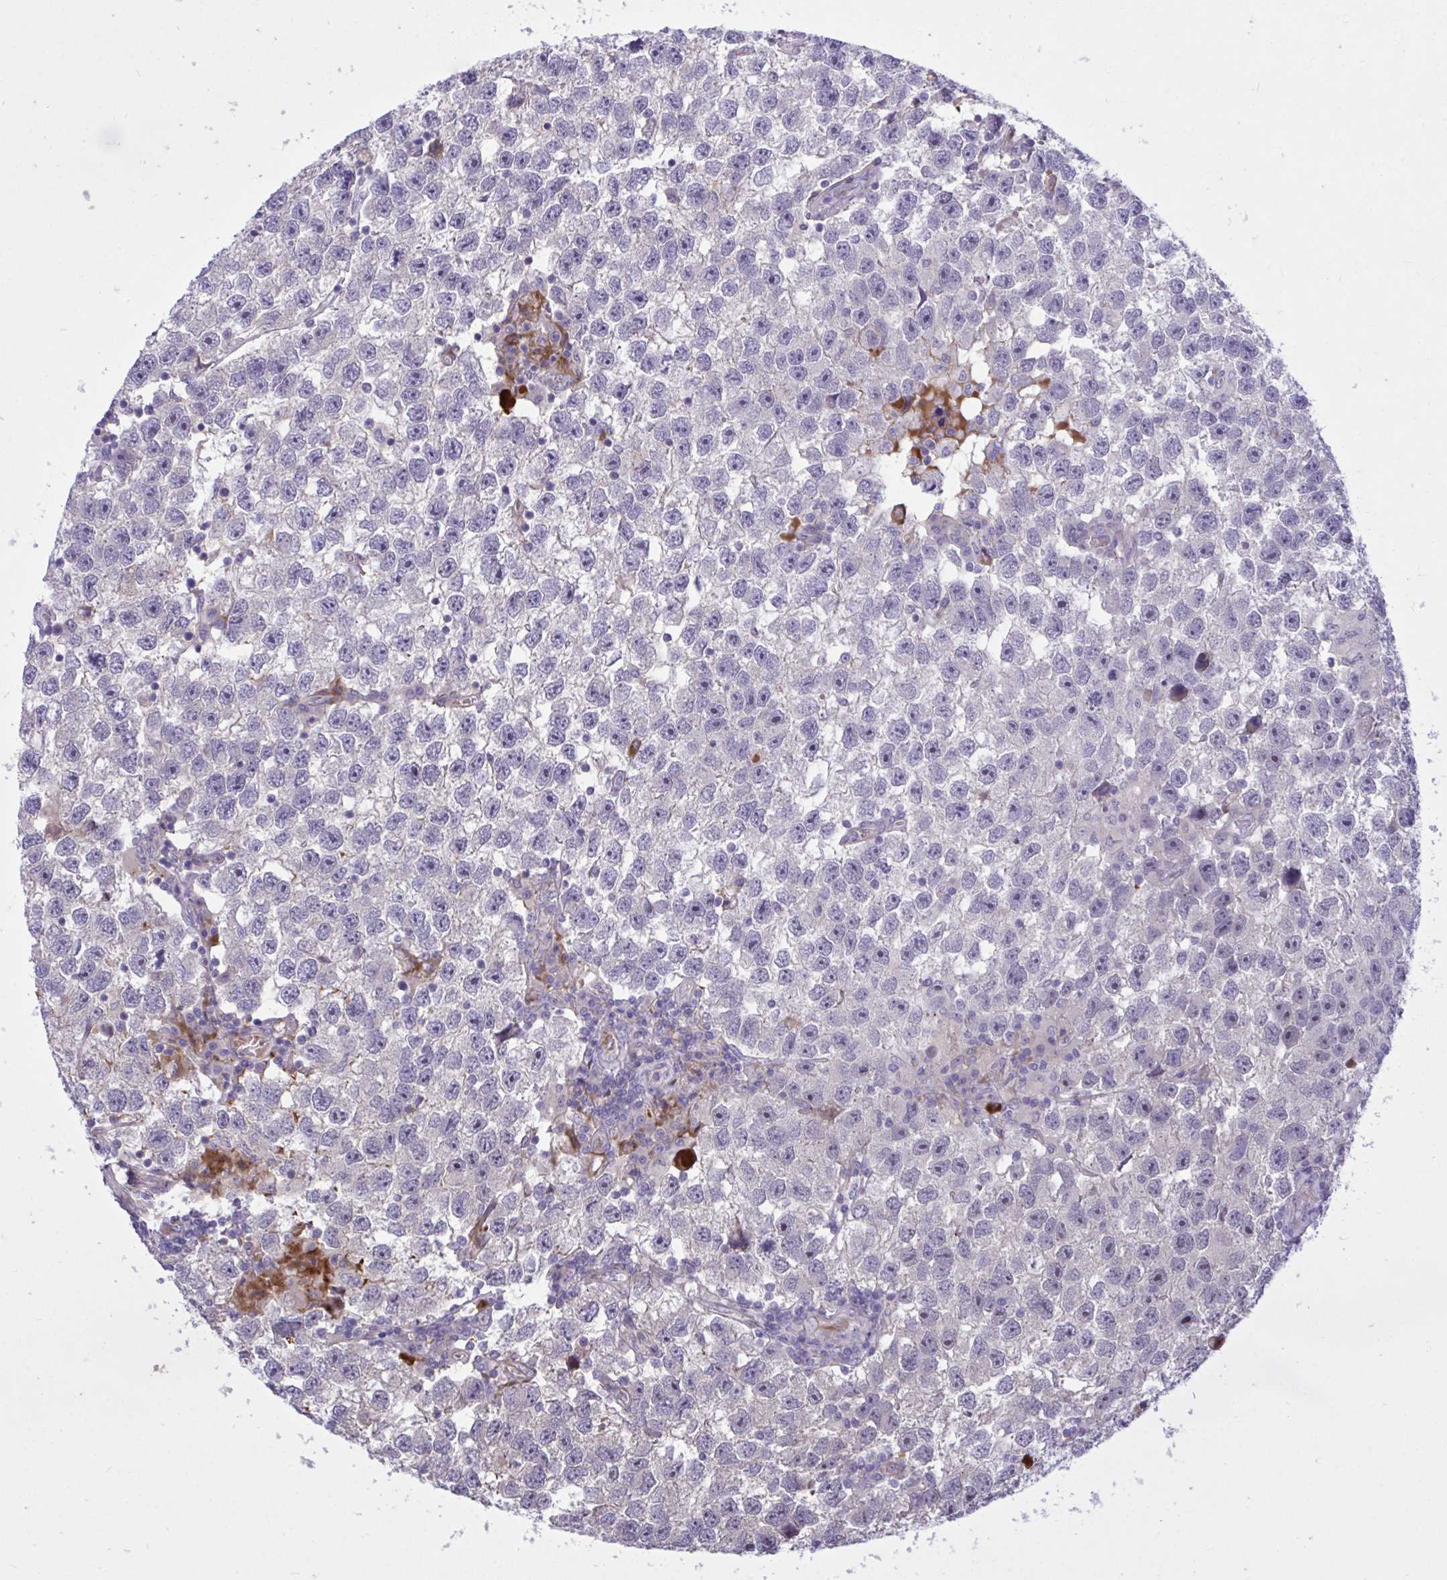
{"staining": {"intensity": "negative", "quantity": "none", "location": "none"}, "tissue": "testis cancer", "cell_type": "Tumor cells", "image_type": "cancer", "snomed": [{"axis": "morphology", "description": "Seminoma, NOS"}, {"axis": "topography", "description": "Testis"}], "caption": "Human testis seminoma stained for a protein using immunohistochemistry exhibits no positivity in tumor cells.", "gene": "HMBOX1", "patient": {"sex": "male", "age": 26}}